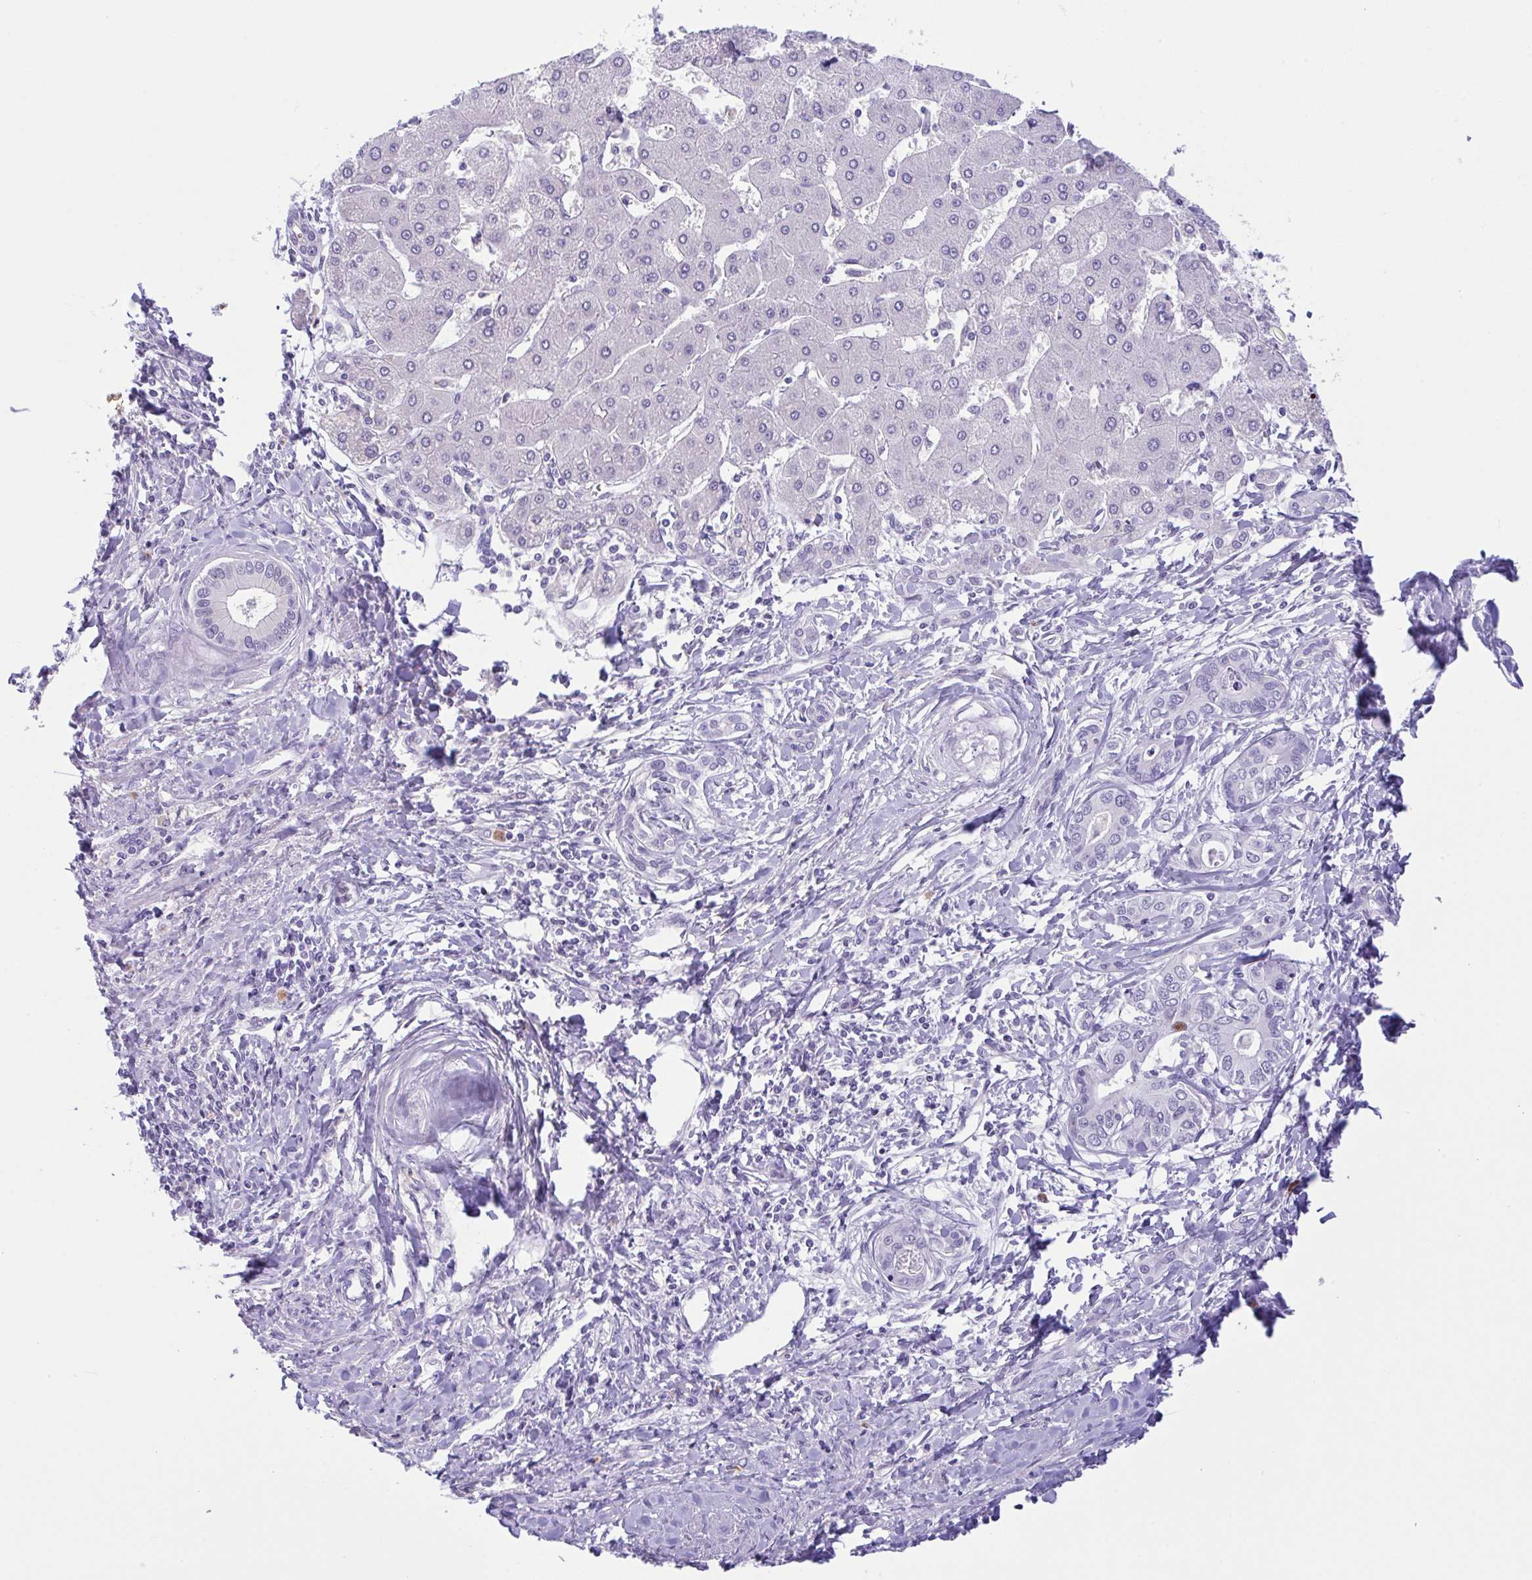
{"staining": {"intensity": "negative", "quantity": "none", "location": "none"}, "tissue": "liver cancer", "cell_type": "Tumor cells", "image_type": "cancer", "snomed": [{"axis": "morphology", "description": "Cholangiocarcinoma"}, {"axis": "topography", "description": "Liver"}], "caption": "Tumor cells show no significant positivity in cholangiocarcinoma (liver).", "gene": "NCF1", "patient": {"sex": "male", "age": 66}}